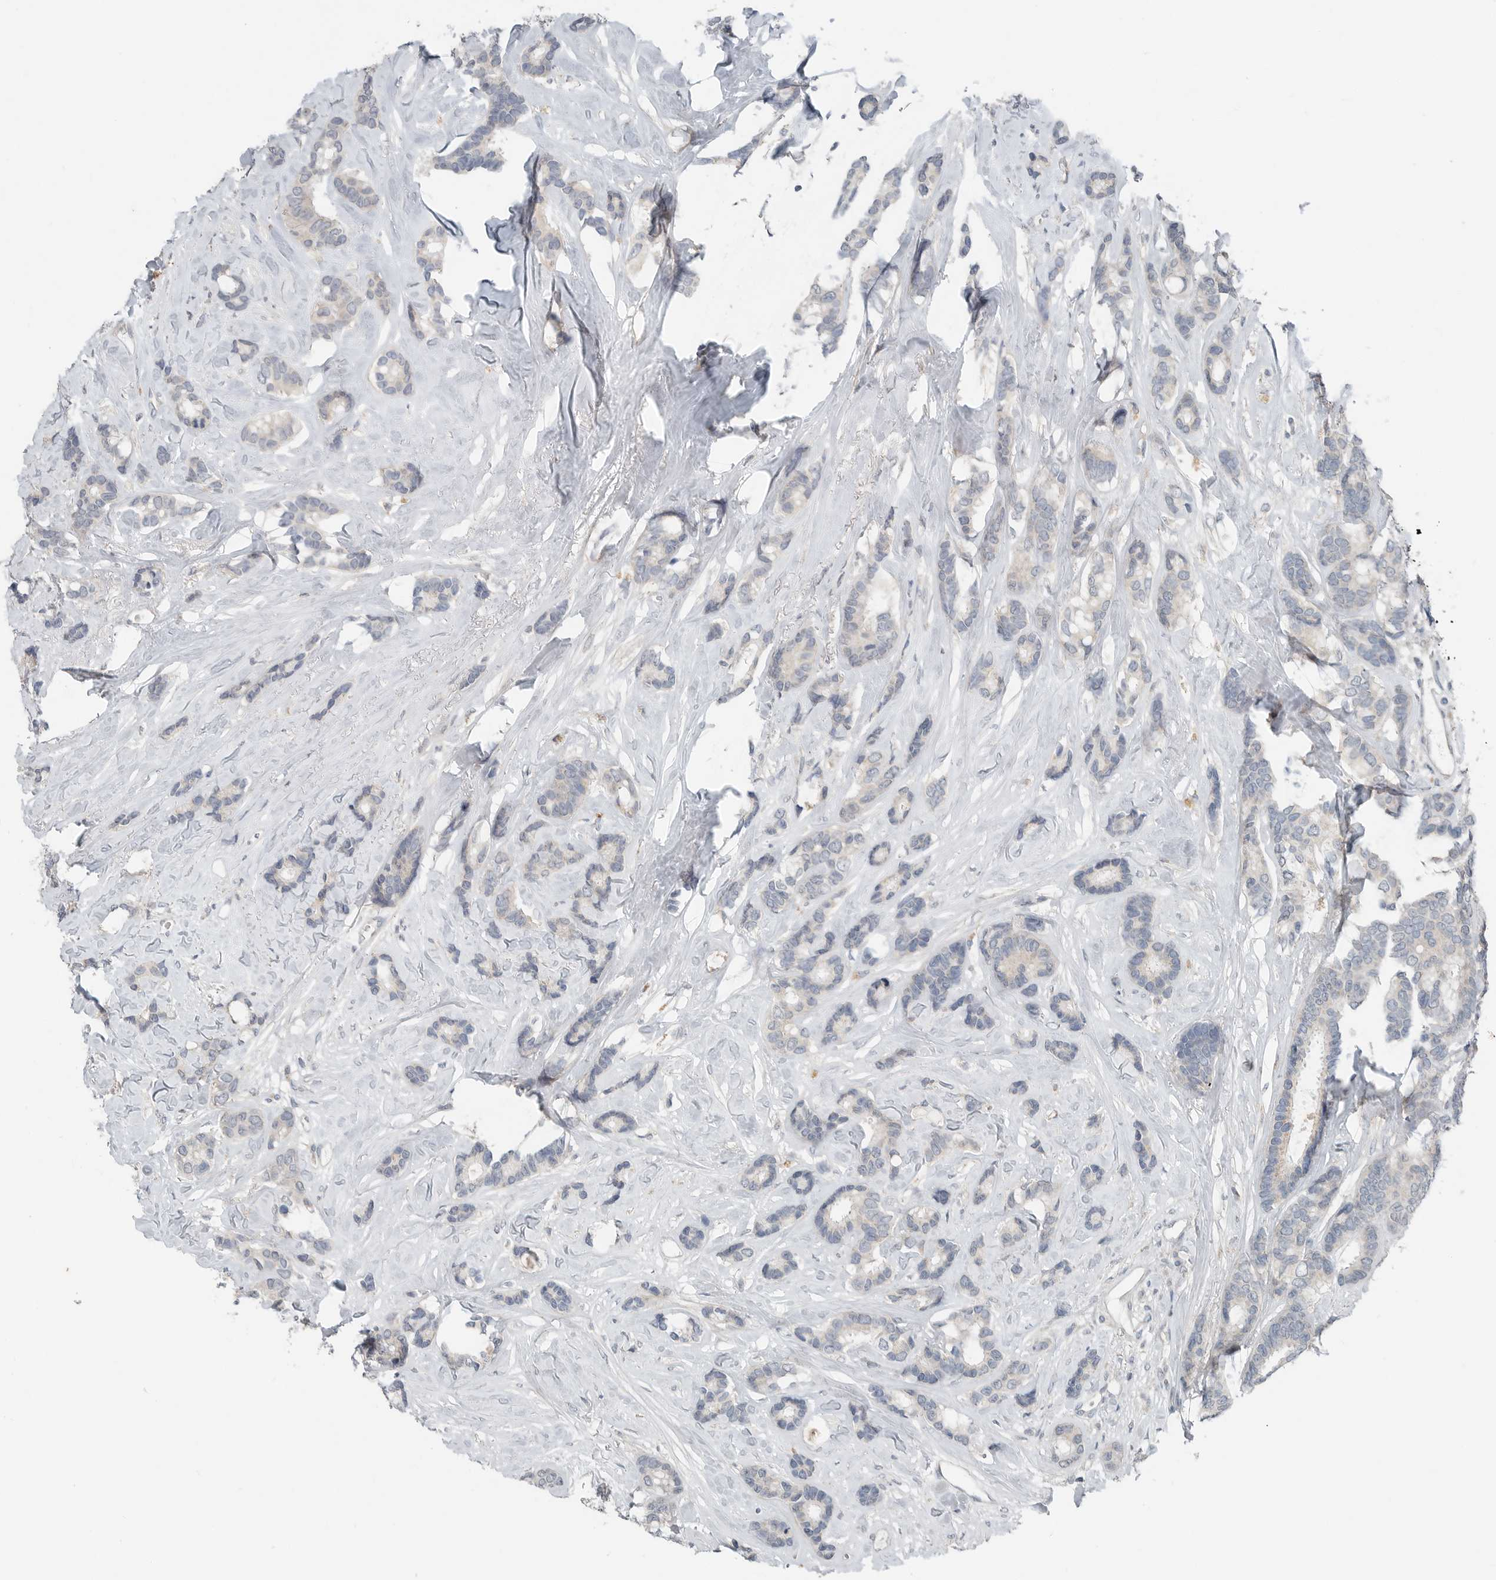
{"staining": {"intensity": "negative", "quantity": "none", "location": "none"}, "tissue": "breast cancer", "cell_type": "Tumor cells", "image_type": "cancer", "snomed": [{"axis": "morphology", "description": "Duct carcinoma"}, {"axis": "topography", "description": "Breast"}], "caption": "IHC of human breast cancer (infiltrating ductal carcinoma) exhibits no expression in tumor cells.", "gene": "FCRLB", "patient": {"sex": "female", "age": 87}}